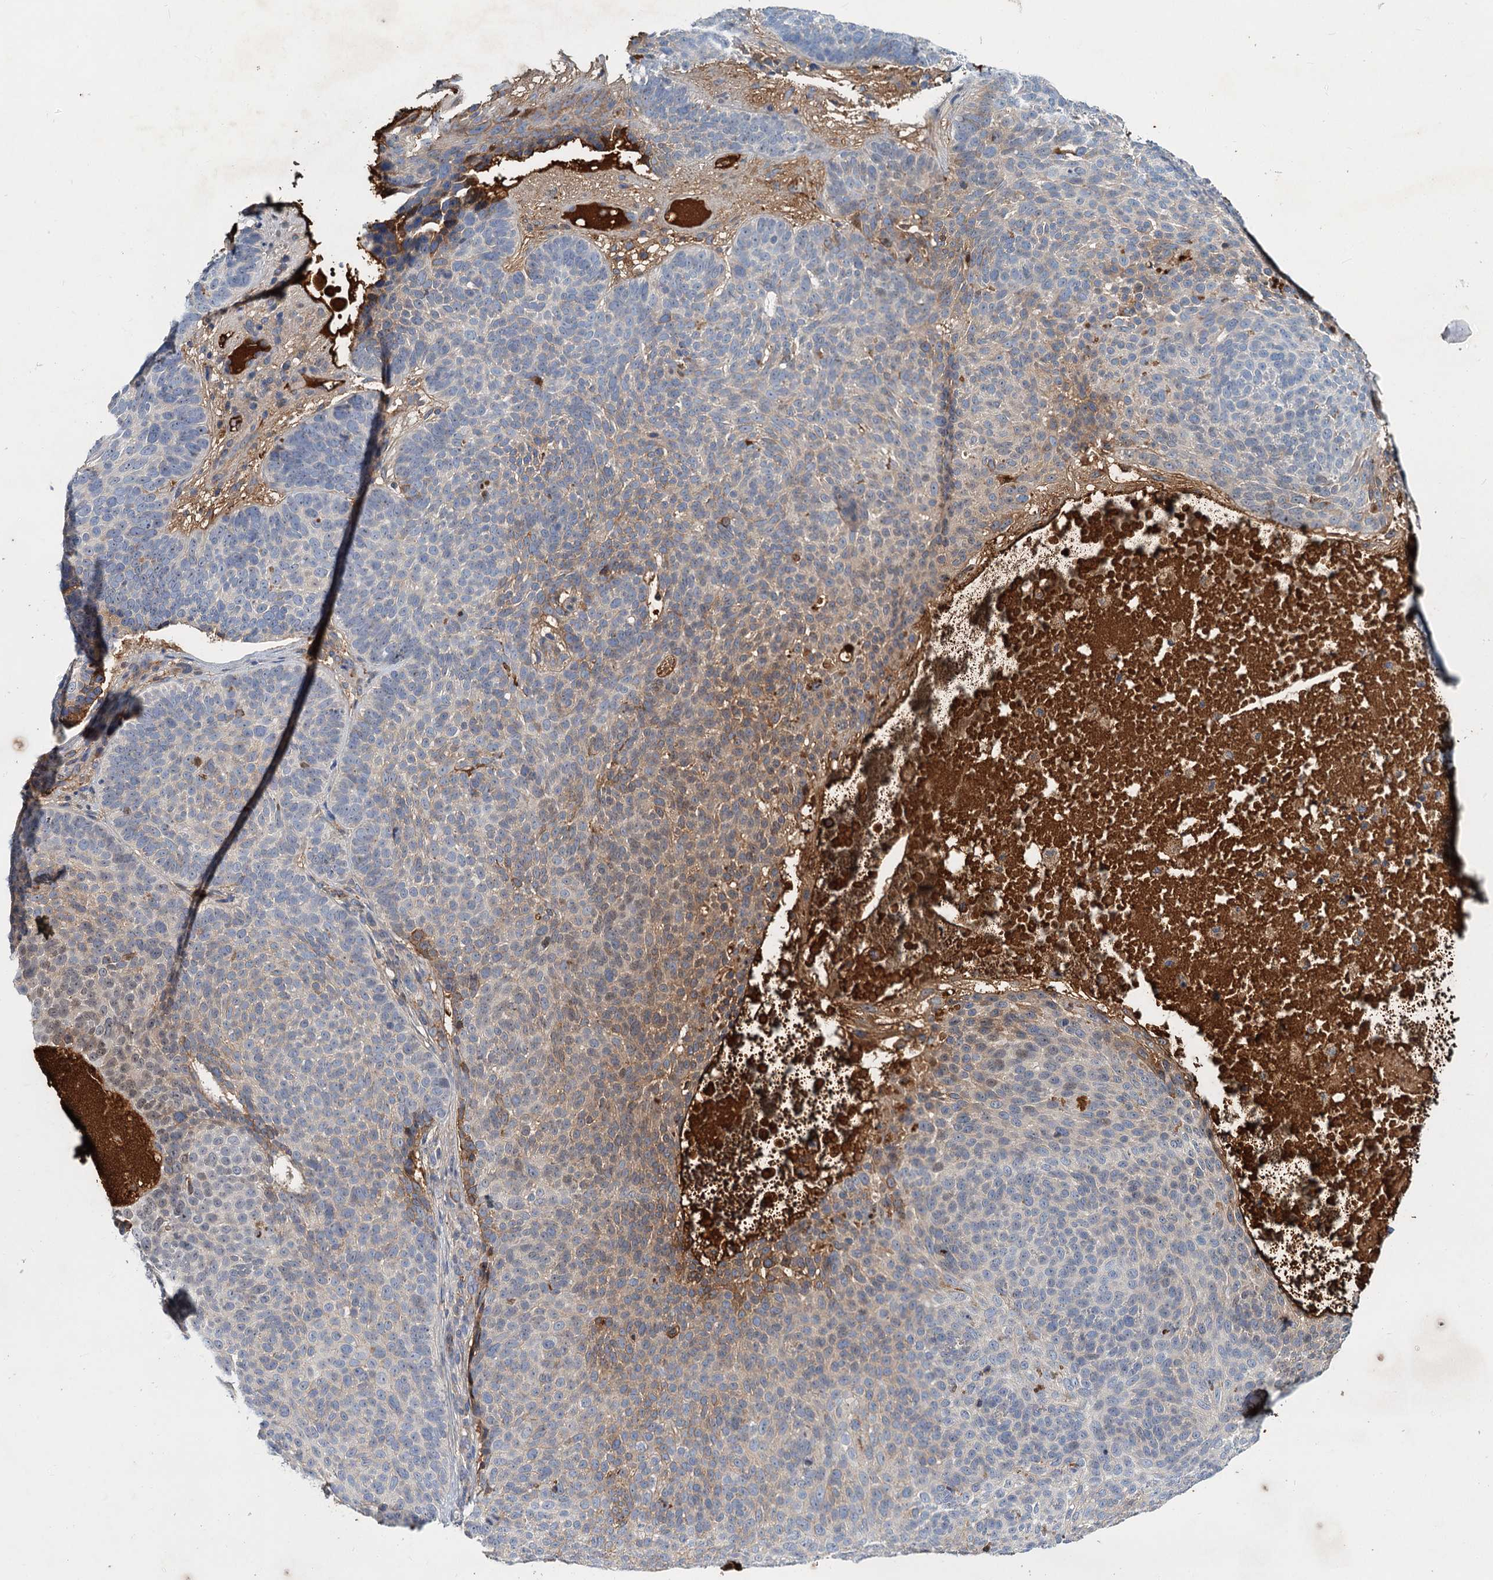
{"staining": {"intensity": "moderate", "quantity": "<25%", "location": "cytoplasmic/membranous"}, "tissue": "skin cancer", "cell_type": "Tumor cells", "image_type": "cancer", "snomed": [{"axis": "morphology", "description": "Basal cell carcinoma"}, {"axis": "topography", "description": "Skin"}], "caption": "A micrograph of human skin cancer stained for a protein displays moderate cytoplasmic/membranous brown staining in tumor cells.", "gene": "CHRD", "patient": {"sex": "male", "age": 85}}